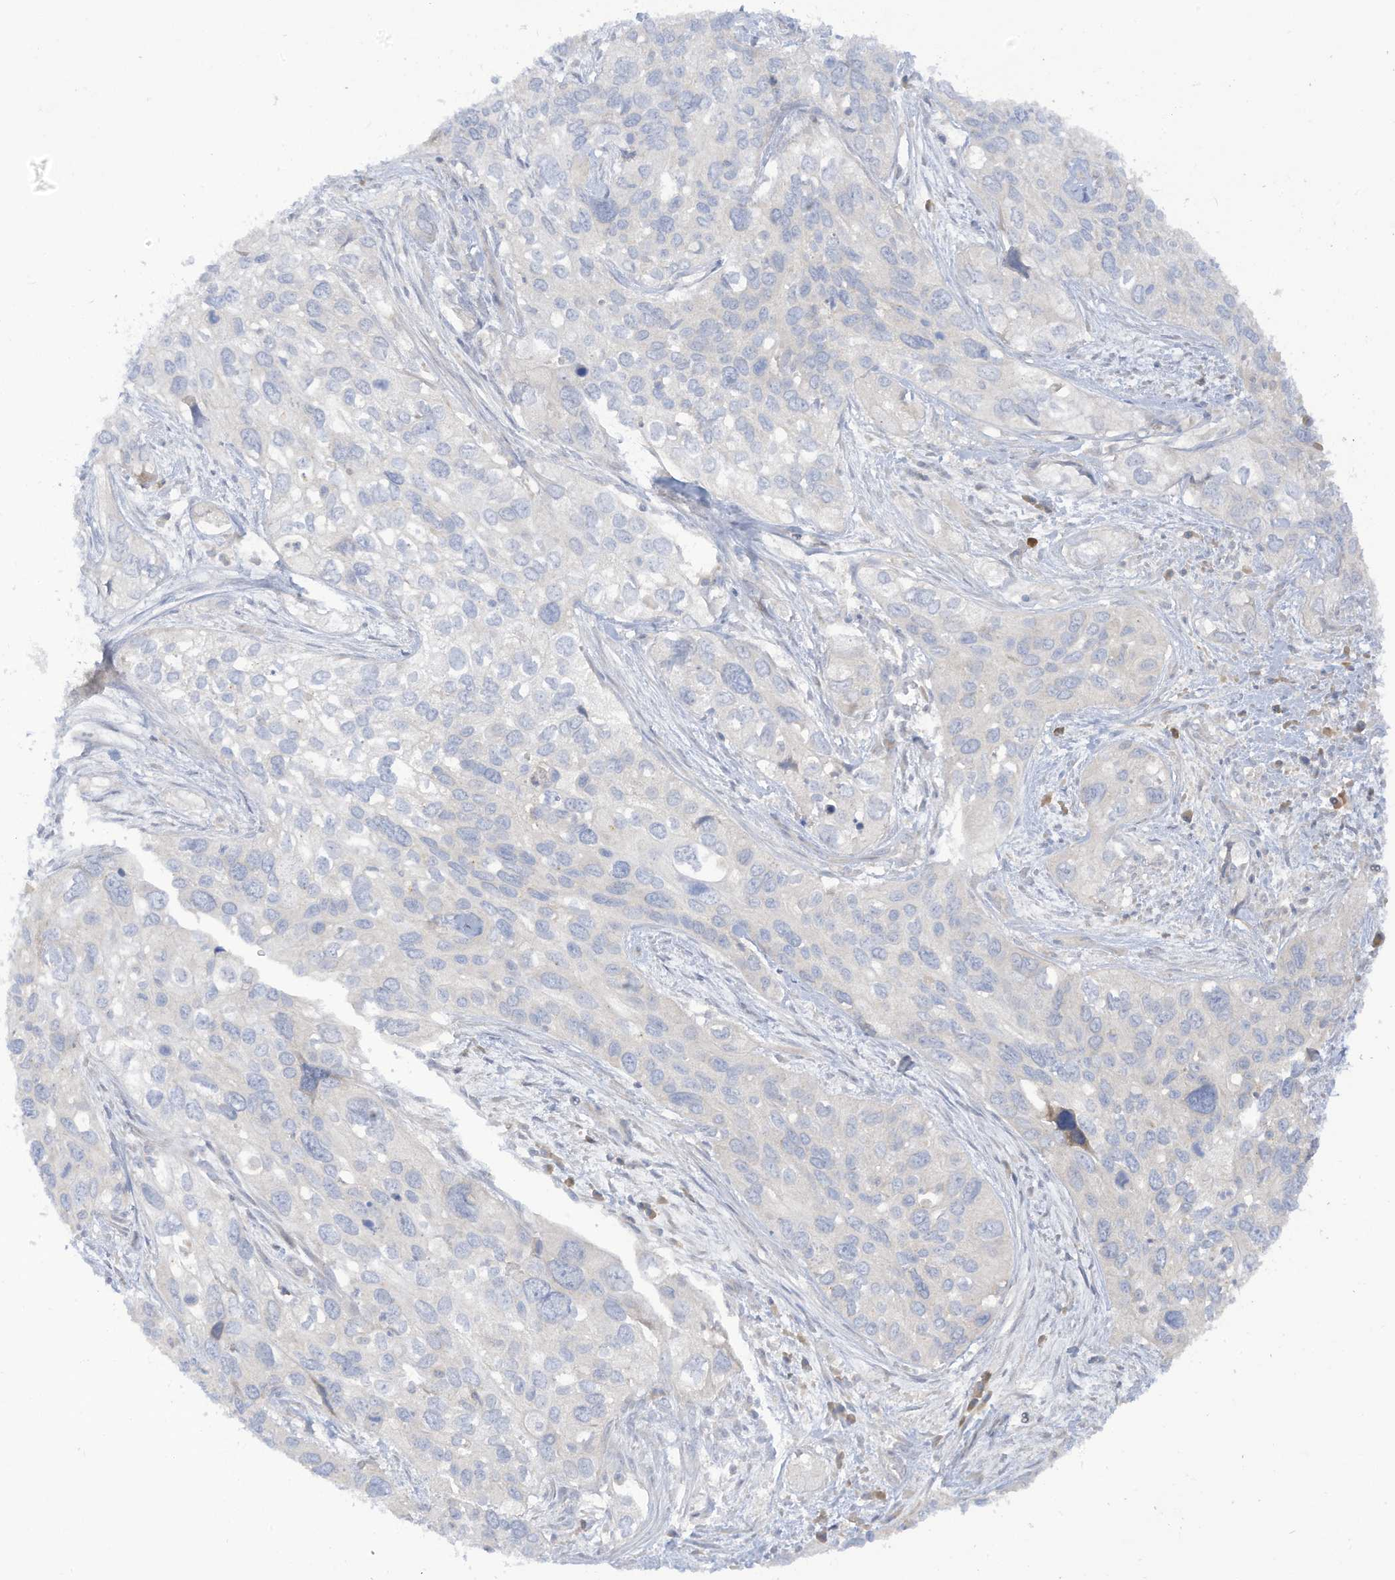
{"staining": {"intensity": "negative", "quantity": "none", "location": "none"}, "tissue": "cervical cancer", "cell_type": "Tumor cells", "image_type": "cancer", "snomed": [{"axis": "morphology", "description": "Squamous cell carcinoma, NOS"}, {"axis": "topography", "description": "Cervix"}], "caption": "A photomicrograph of cervical squamous cell carcinoma stained for a protein displays no brown staining in tumor cells.", "gene": "LRRN2", "patient": {"sex": "female", "age": 55}}